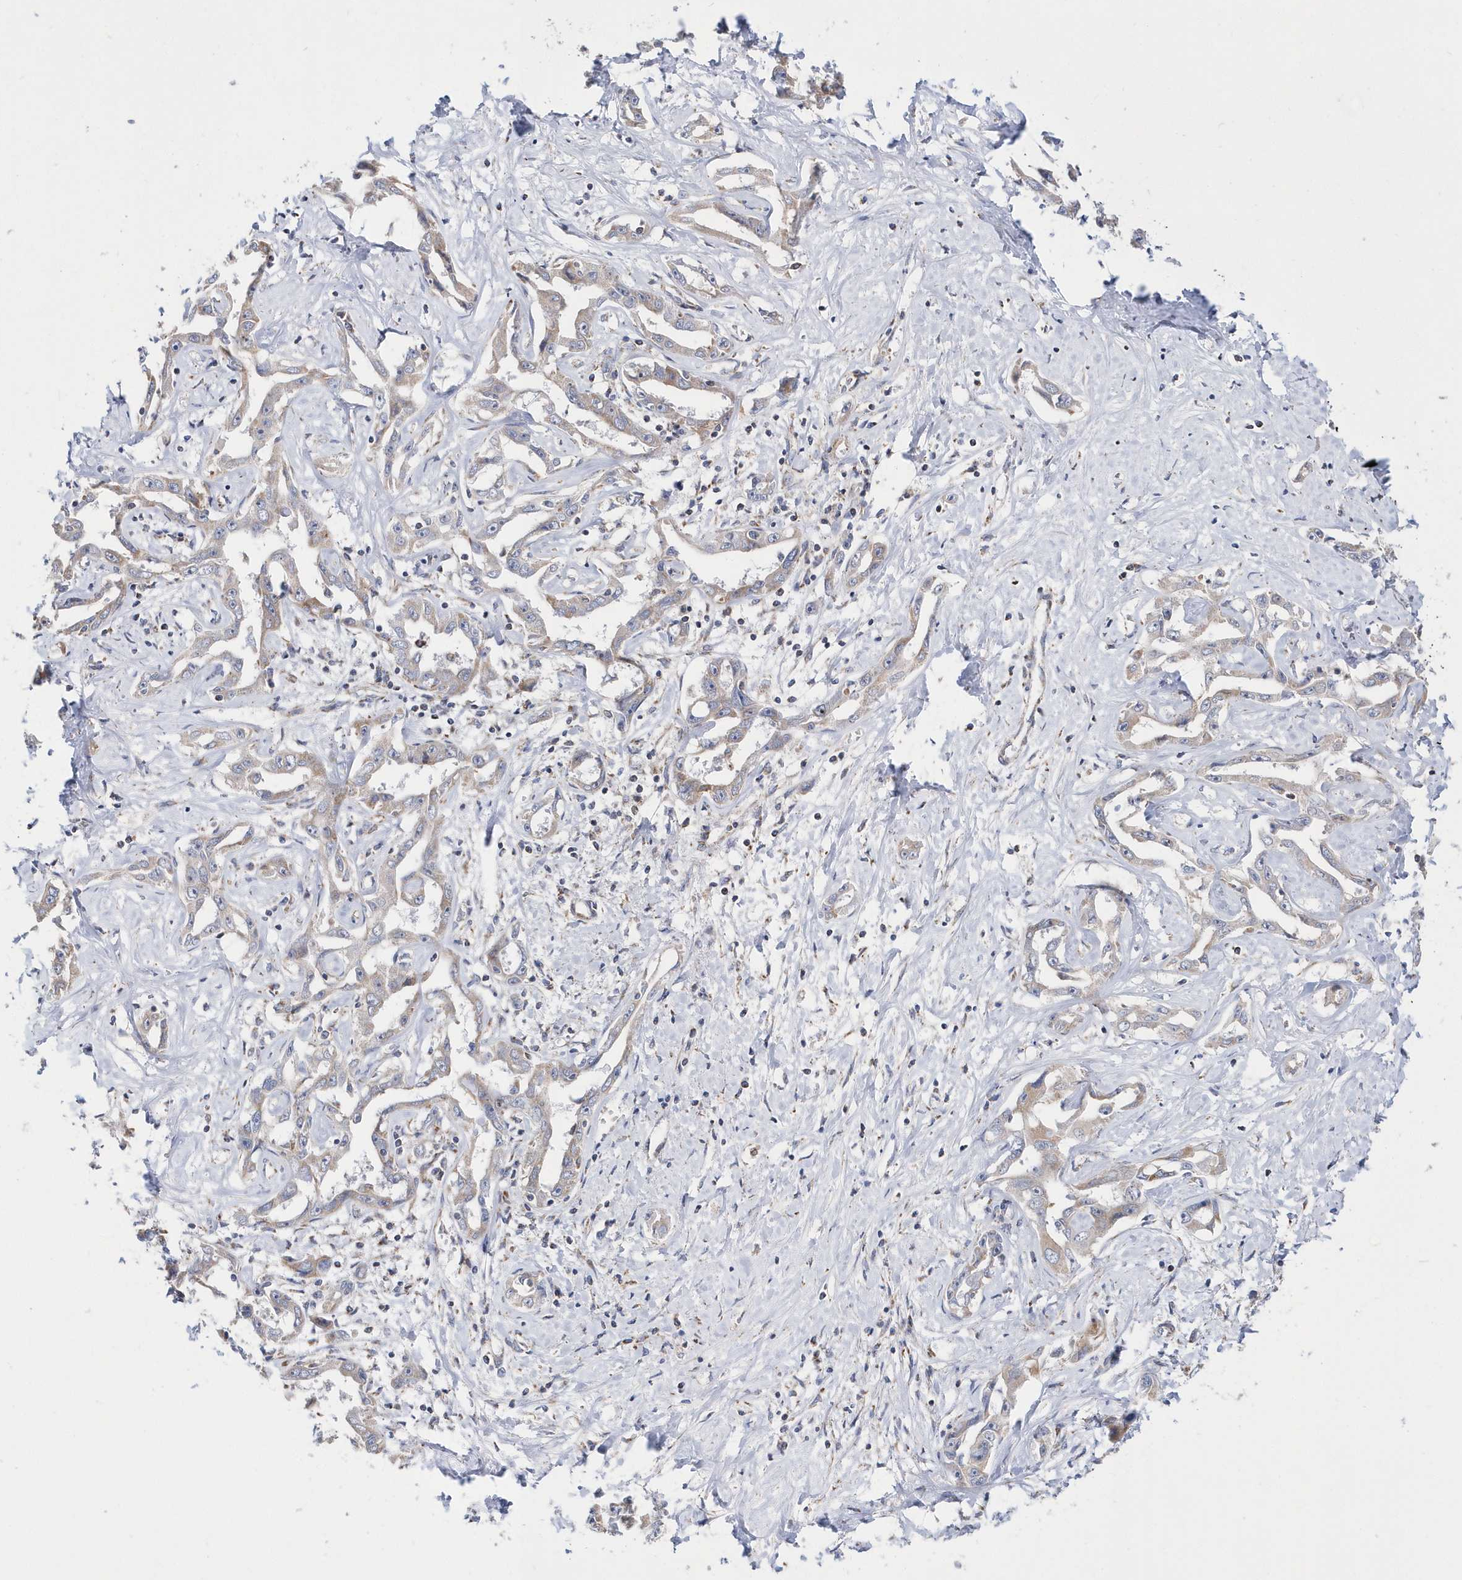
{"staining": {"intensity": "weak", "quantity": "<25%", "location": "cytoplasmic/membranous"}, "tissue": "liver cancer", "cell_type": "Tumor cells", "image_type": "cancer", "snomed": [{"axis": "morphology", "description": "Cholangiocarcinoma"}, {"axis": "topography", "description": "Liver"}], "caption": "Cholangiocarcinoma (liver) was stained to show a protein in brown. There is no significant staining in tumor cells. Nuclei are stained in blue.", "gene": "SPATA5", "patient": {"sex": "male", "age": 59}}